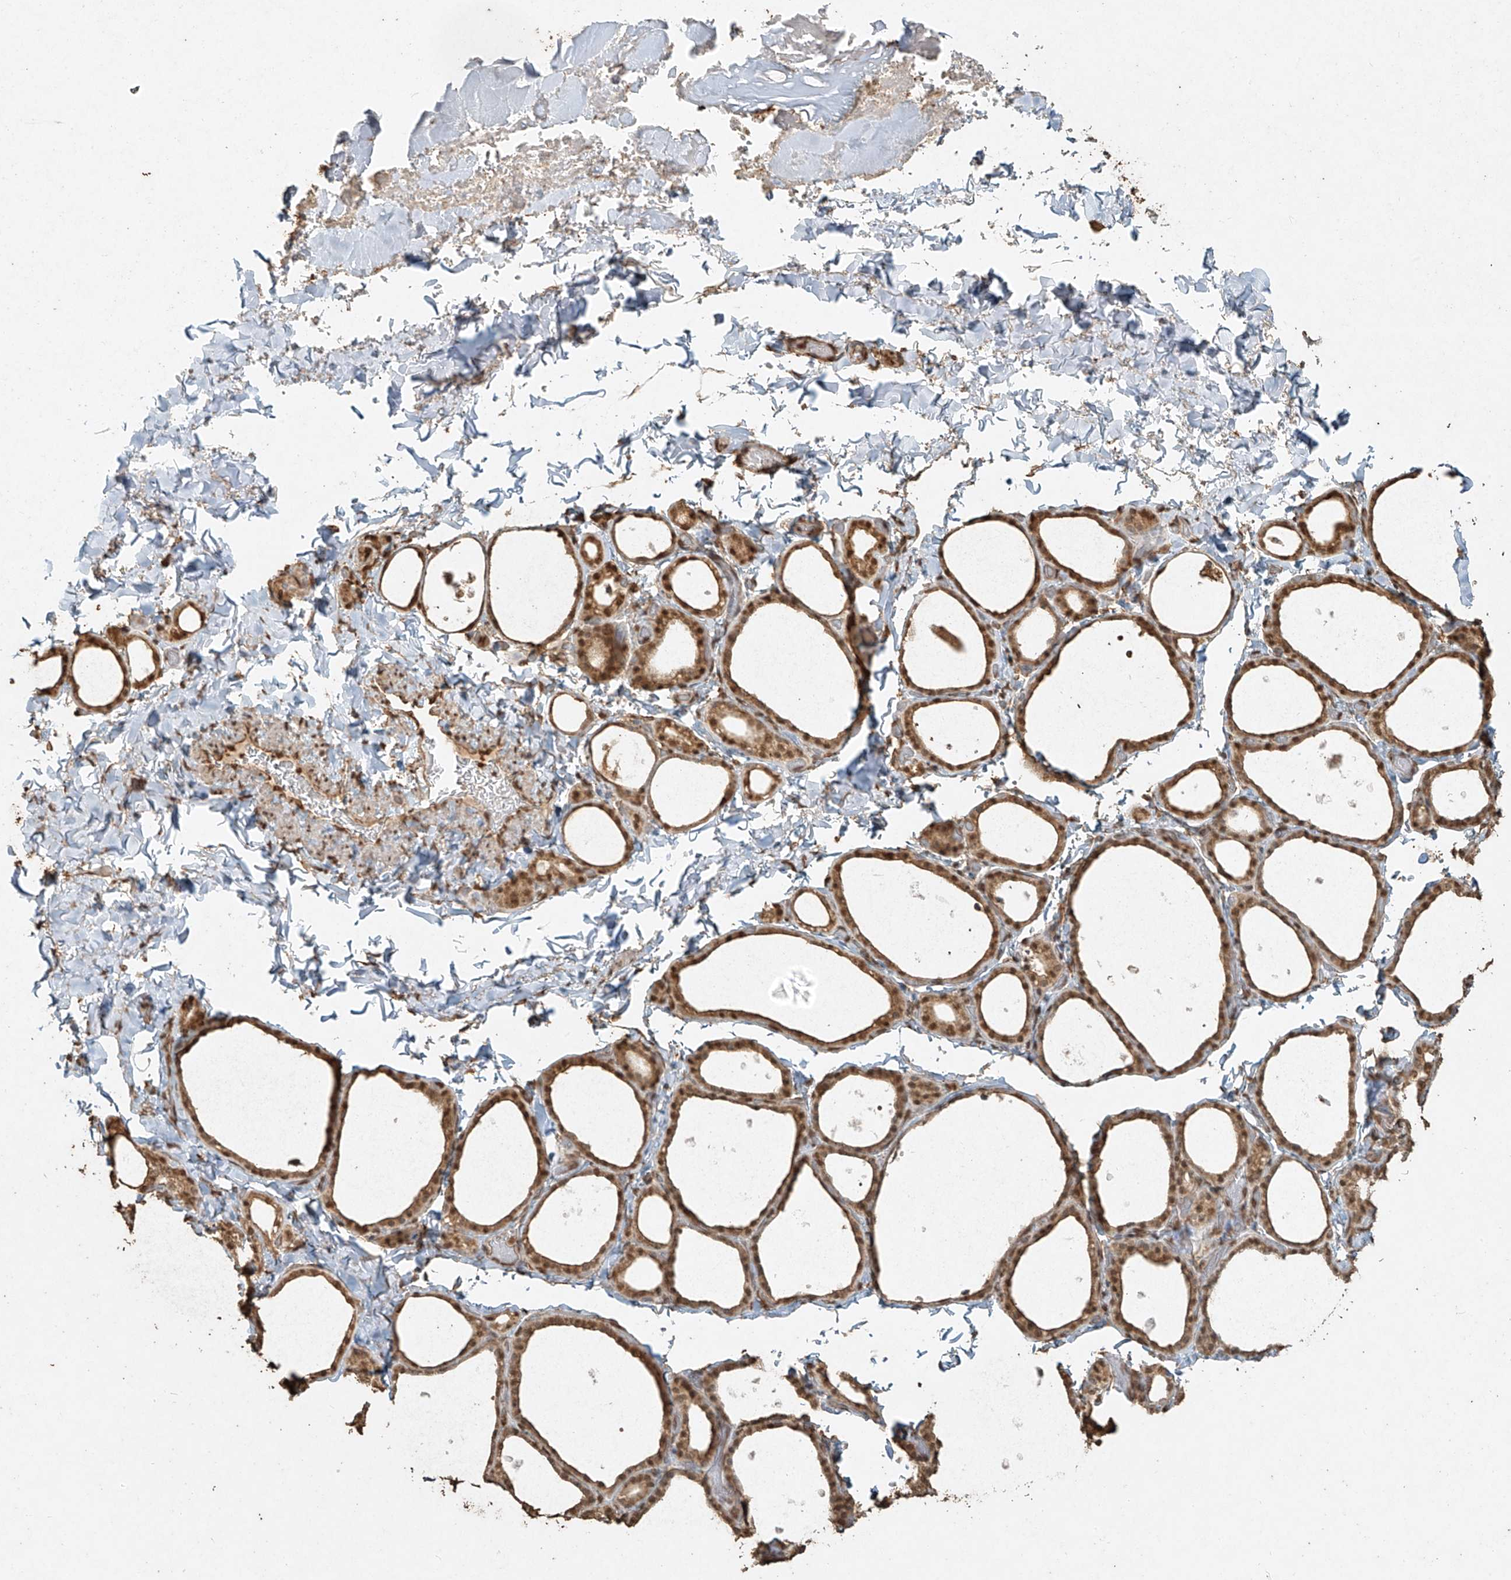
{"staining": {"intensity": "moderate", "quantity": ">75%", "location": "cytoplasmic/membranous,nuclear"}, "tissue": "thyroid gland", "cell_type": "Glandular cells", "image_type": "normal", "snomed": [{"axis": "morphology", "description": "Normal tissue, NOS"}, {"axis": "topography", "description": "Thyroid gland"}], "caption": "A medium amount of moderate cytoplasmic/membranous,nuclear expression is seen in about >75% of glandular cells in benign thyroid gland. Nuclei are stained in blue.", "gene": "TIGAR", "patient": {"sex": "female", "age": 44}}